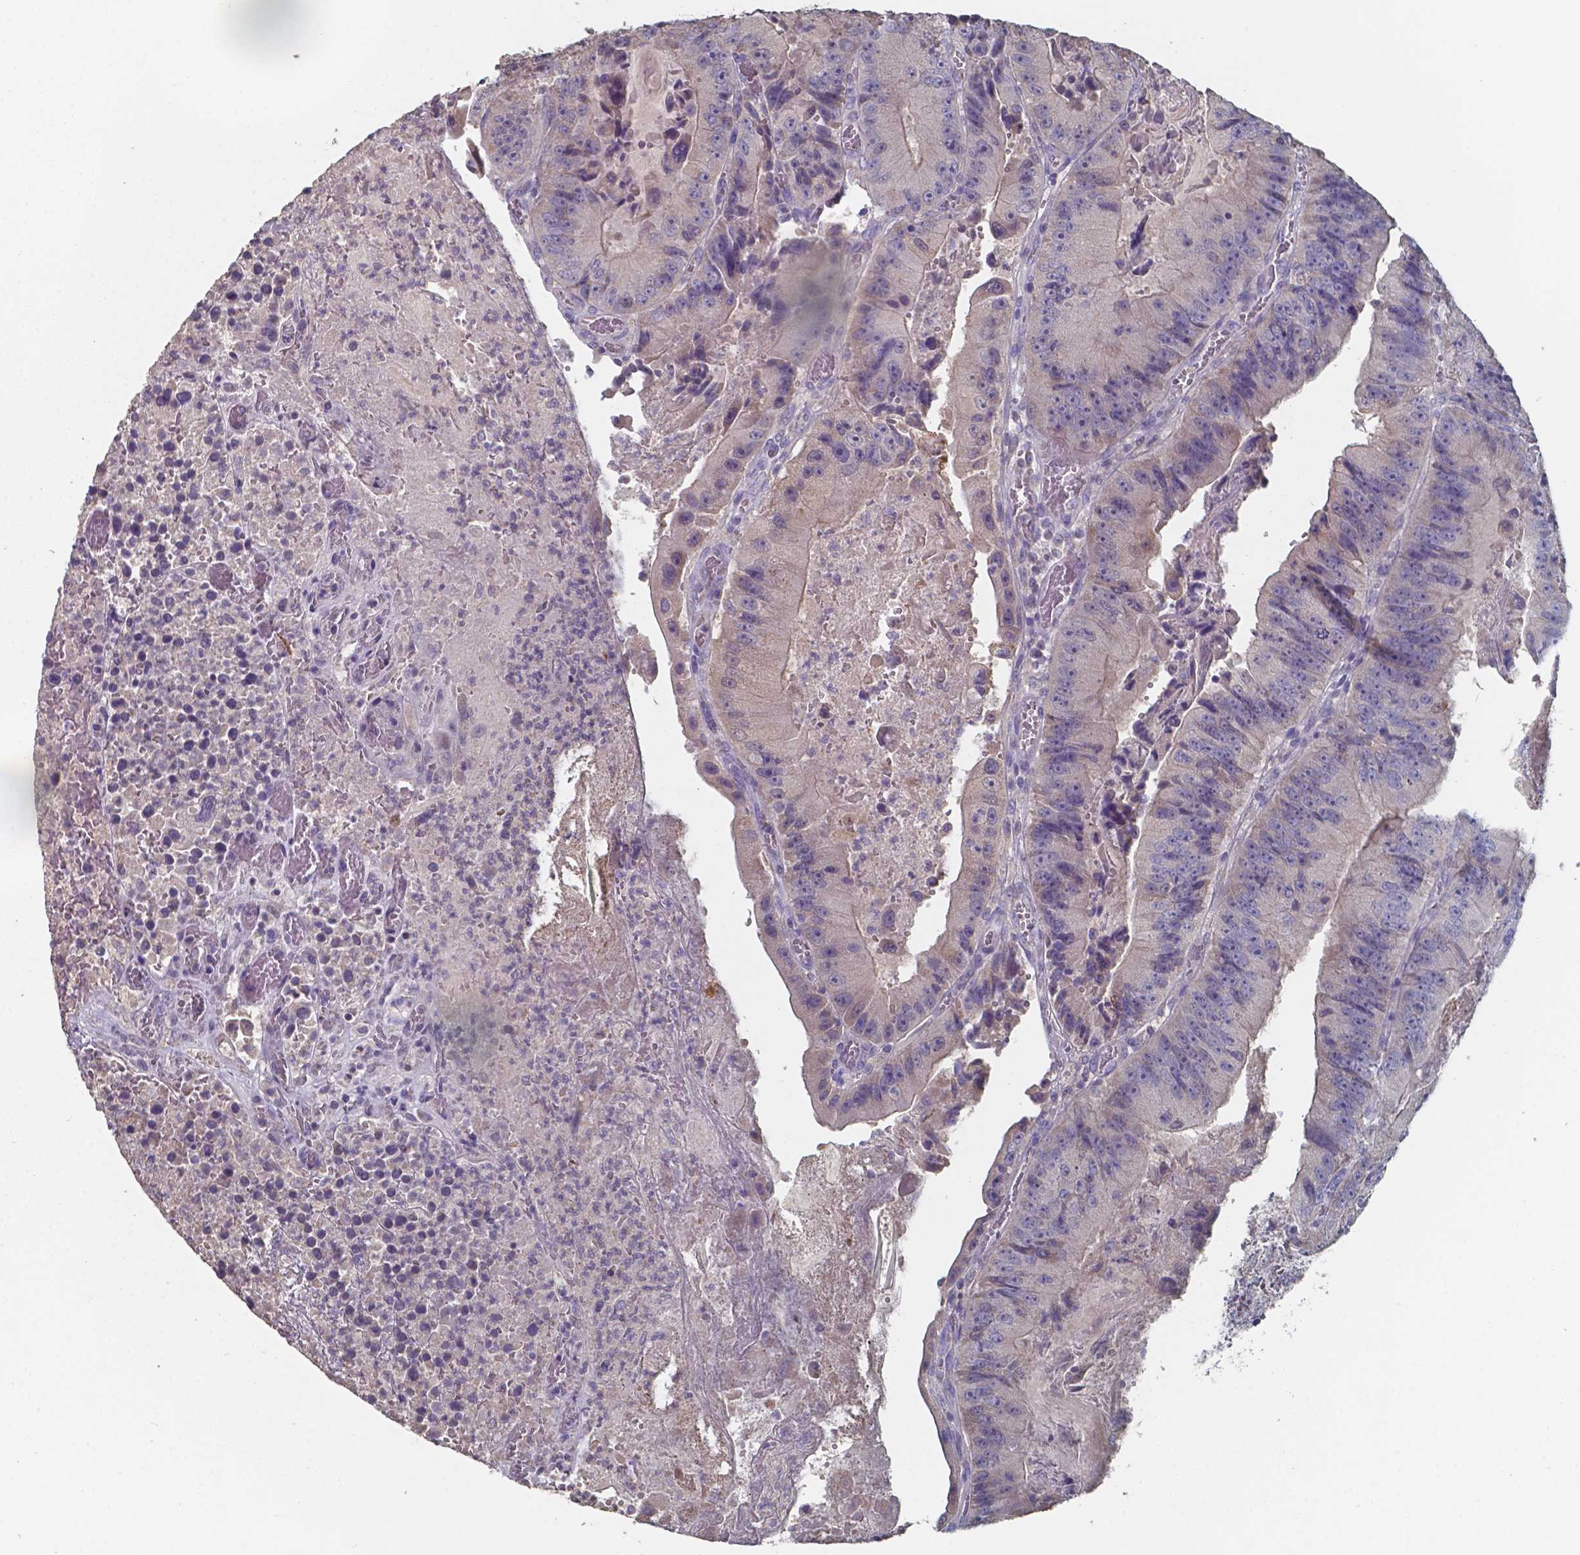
{"staining": {"intensity": "weak", "quantity": "<25%", "location": "cytoplasmic/membranous"}, "tissue": "colorectal cancer", "cell_type": "Tumor cells", "image_type": "cancer", "snomed": [{"axis": "morphology", "description": "Adenocarcinoma, NOS"}, {"axis": "topography", "description": "Colon"}], "caption": "Human colorectal adenocarcinoma stained for a protein using immunohistochemistry shows no expression in tumor cells.", "gene": "FOXJ1", "patient": {"sex": "female", "age": 86}}